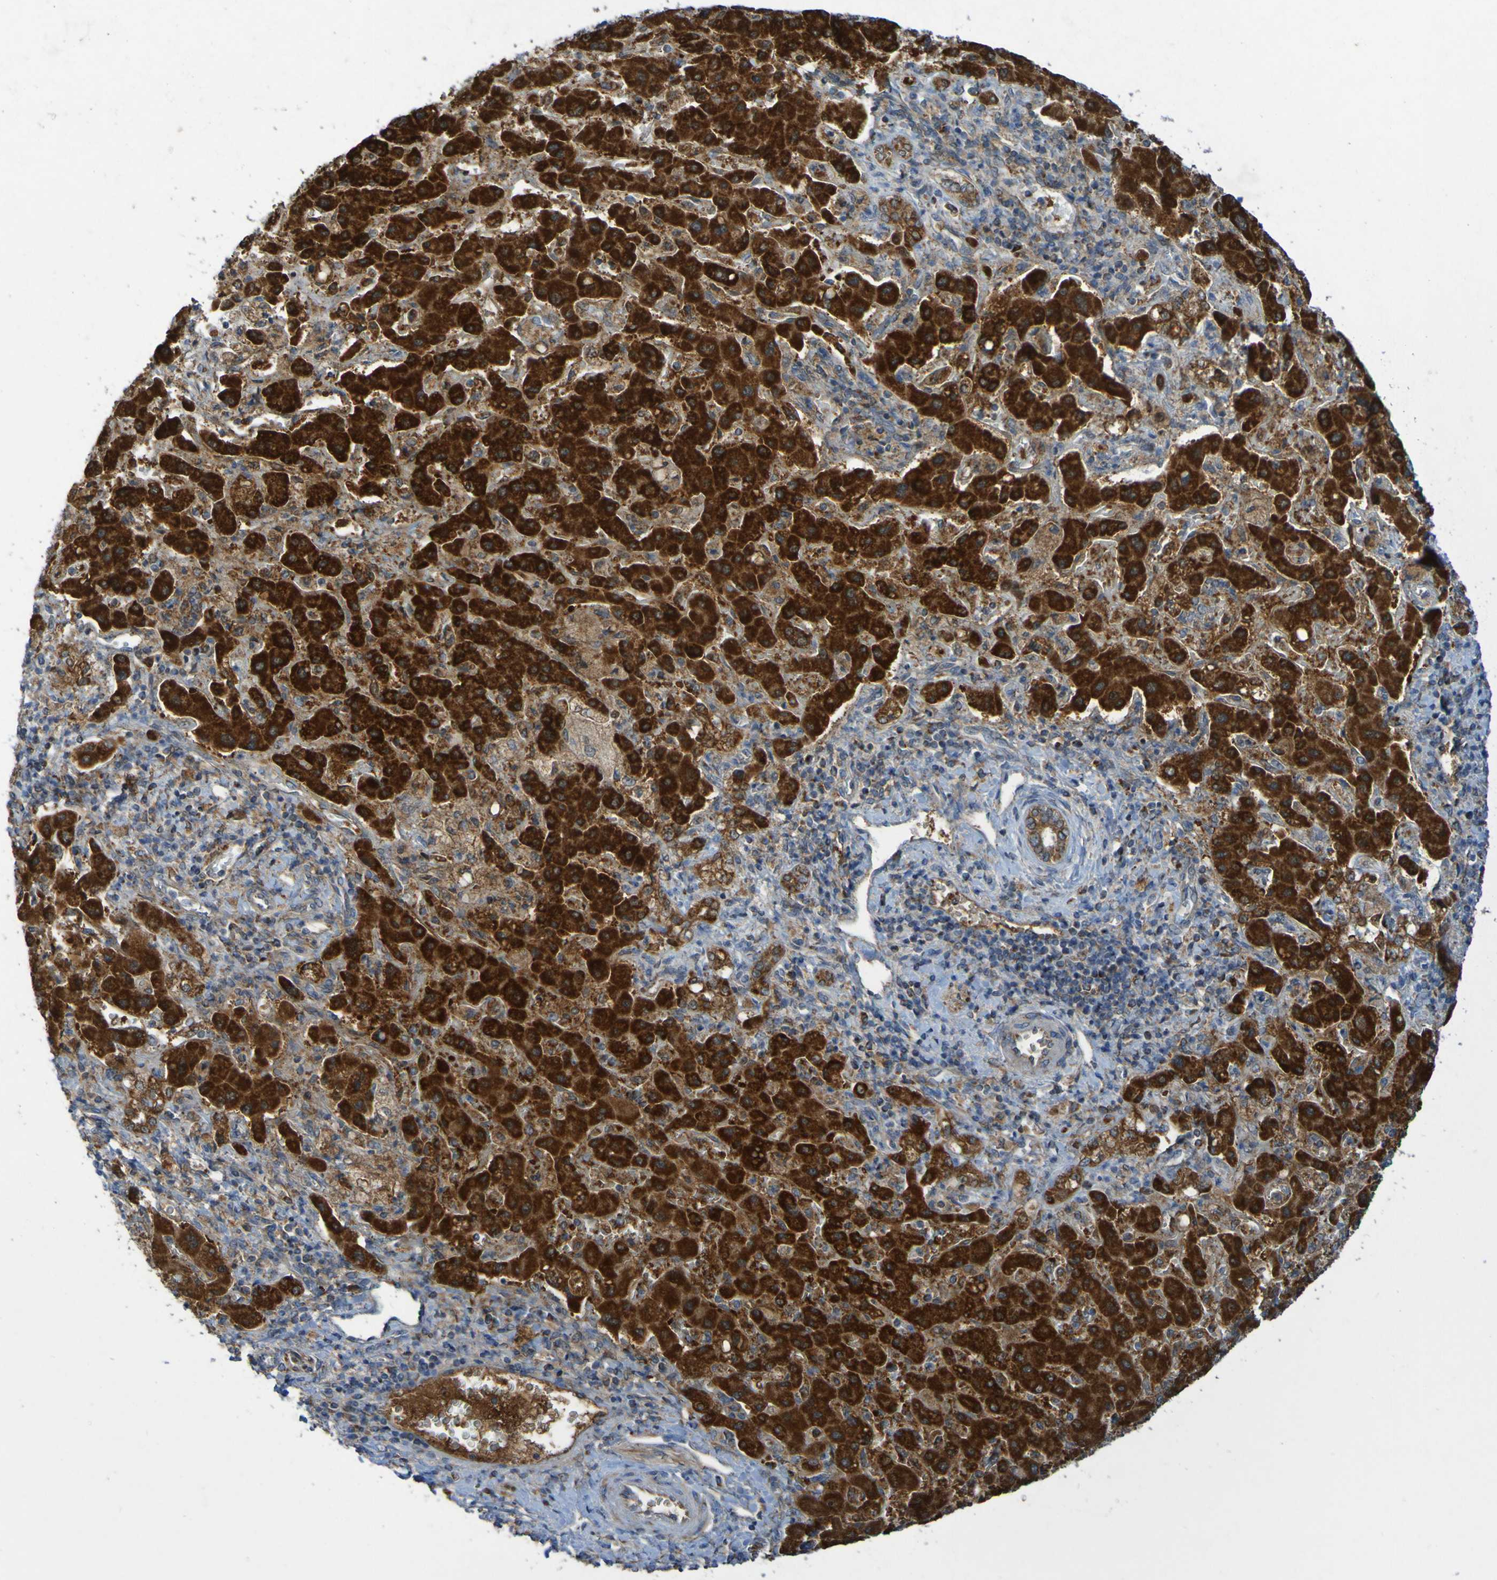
{"staining": {"intensity": "moderate", "quantity": ">75%", "location": "cytoplasmic/membranous"}, "tissue": "liver cancer", "cell_type": "Tumor cells", "image_type": "cancer", "snomed": [{"axis": "morphology", "description": "Cholangiocarcinoma"}, {"axis": "topography", "description": "Liver"}], "caption": "Human liver cholangiocarcinoma stained with a protein marker reveals moderate staining in tumor cells.", "gene": "CCDC51", "patient": {"sex": "male", "age": 50}}